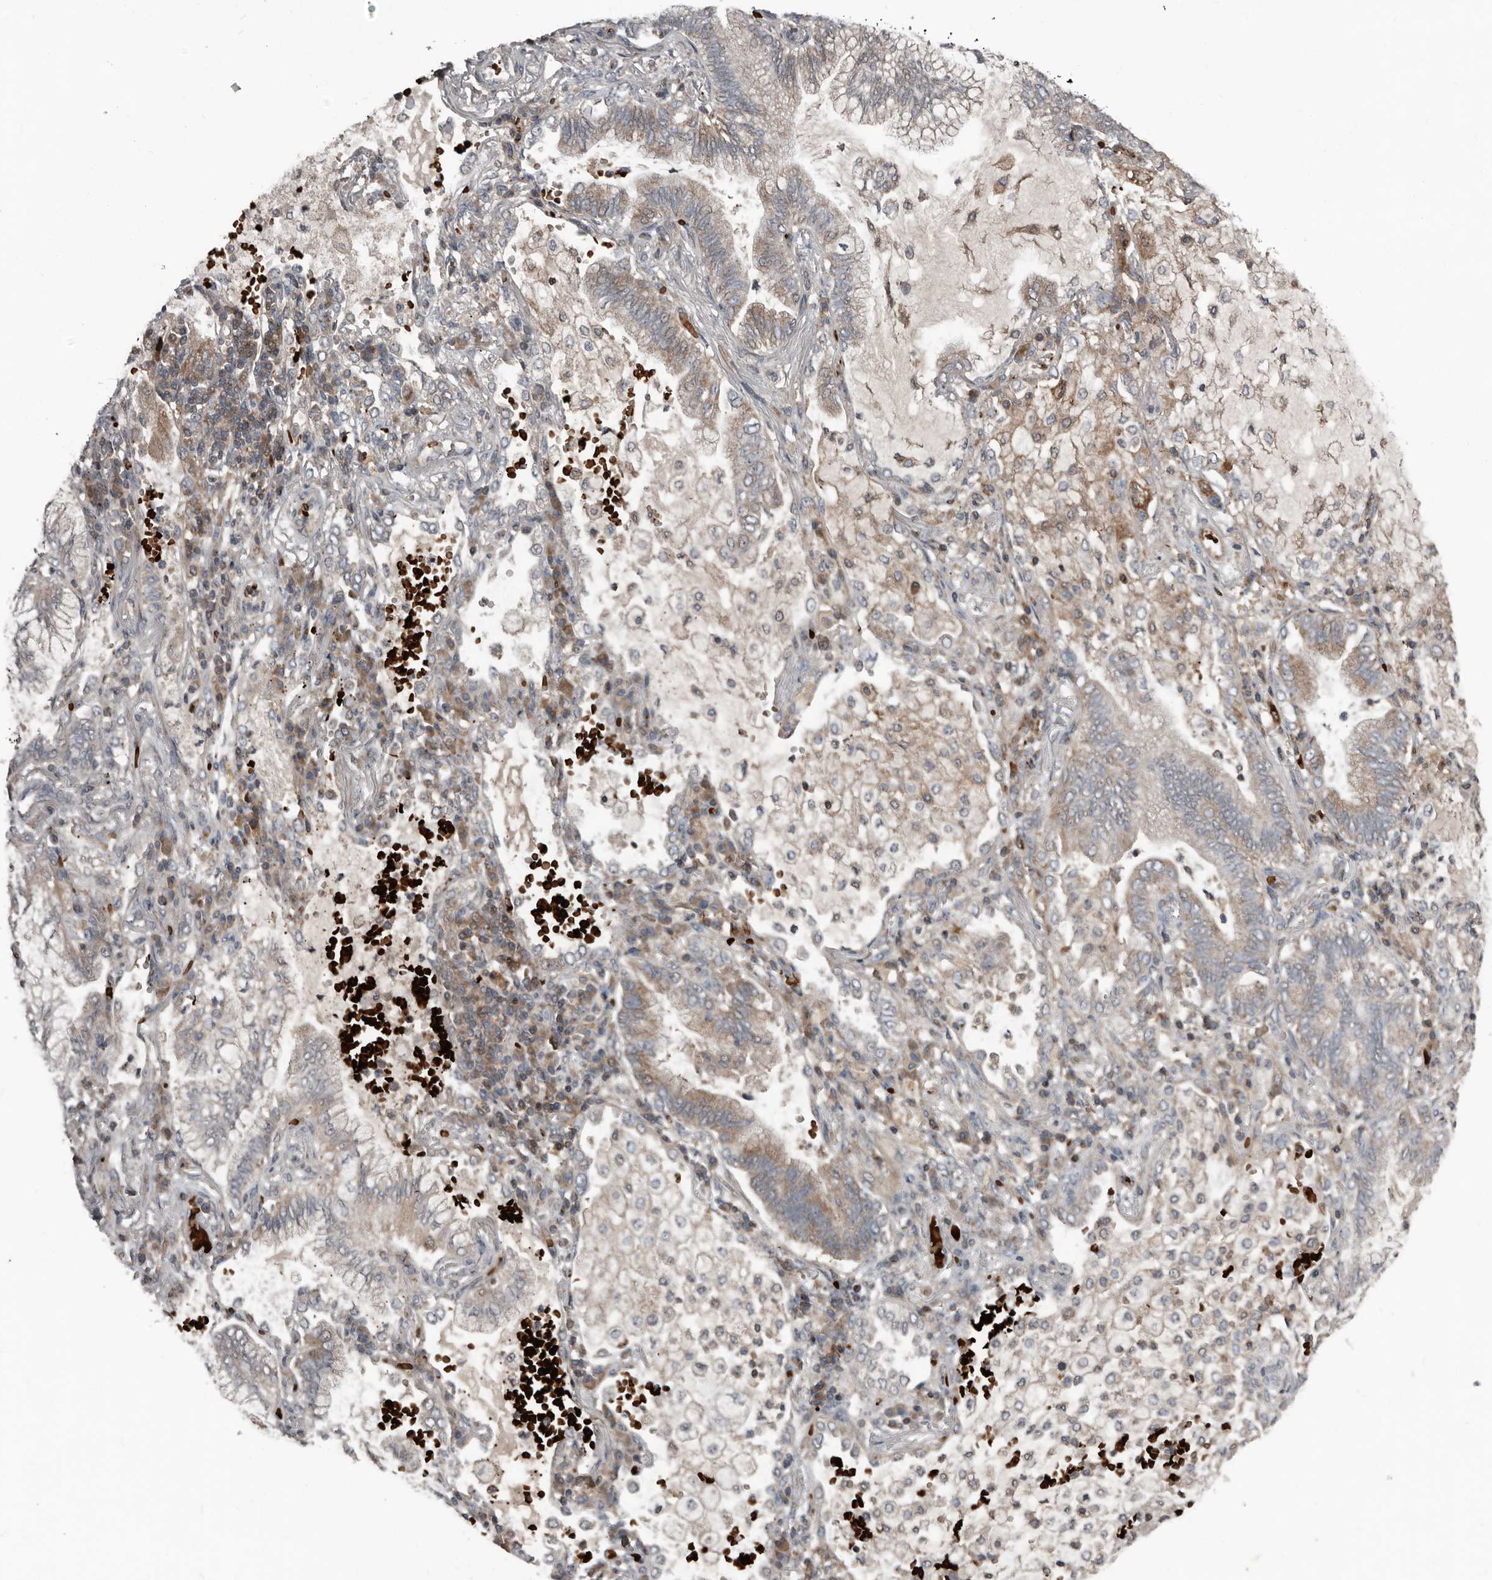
{"staining": {"intensity": "weak", "quantity": "<25%", "location": "cytoplasmic/membranous"}, "tissue": "lung cancer", "cell_type": "Tumor cells", "image_type": "cancer", "snomed": [{"axis": "morphology", "description": "Adenocarcinoma, NOS"}, {"axis": "topography", "description": "Lung"}], "caption": "Lung adenocarcinoma stained for a protein using immunohistochemistry (IHC) exhibits no positivity tumor cells.", "gene": "FBXO31", "patient": {"sex": "female", "age": 70}}